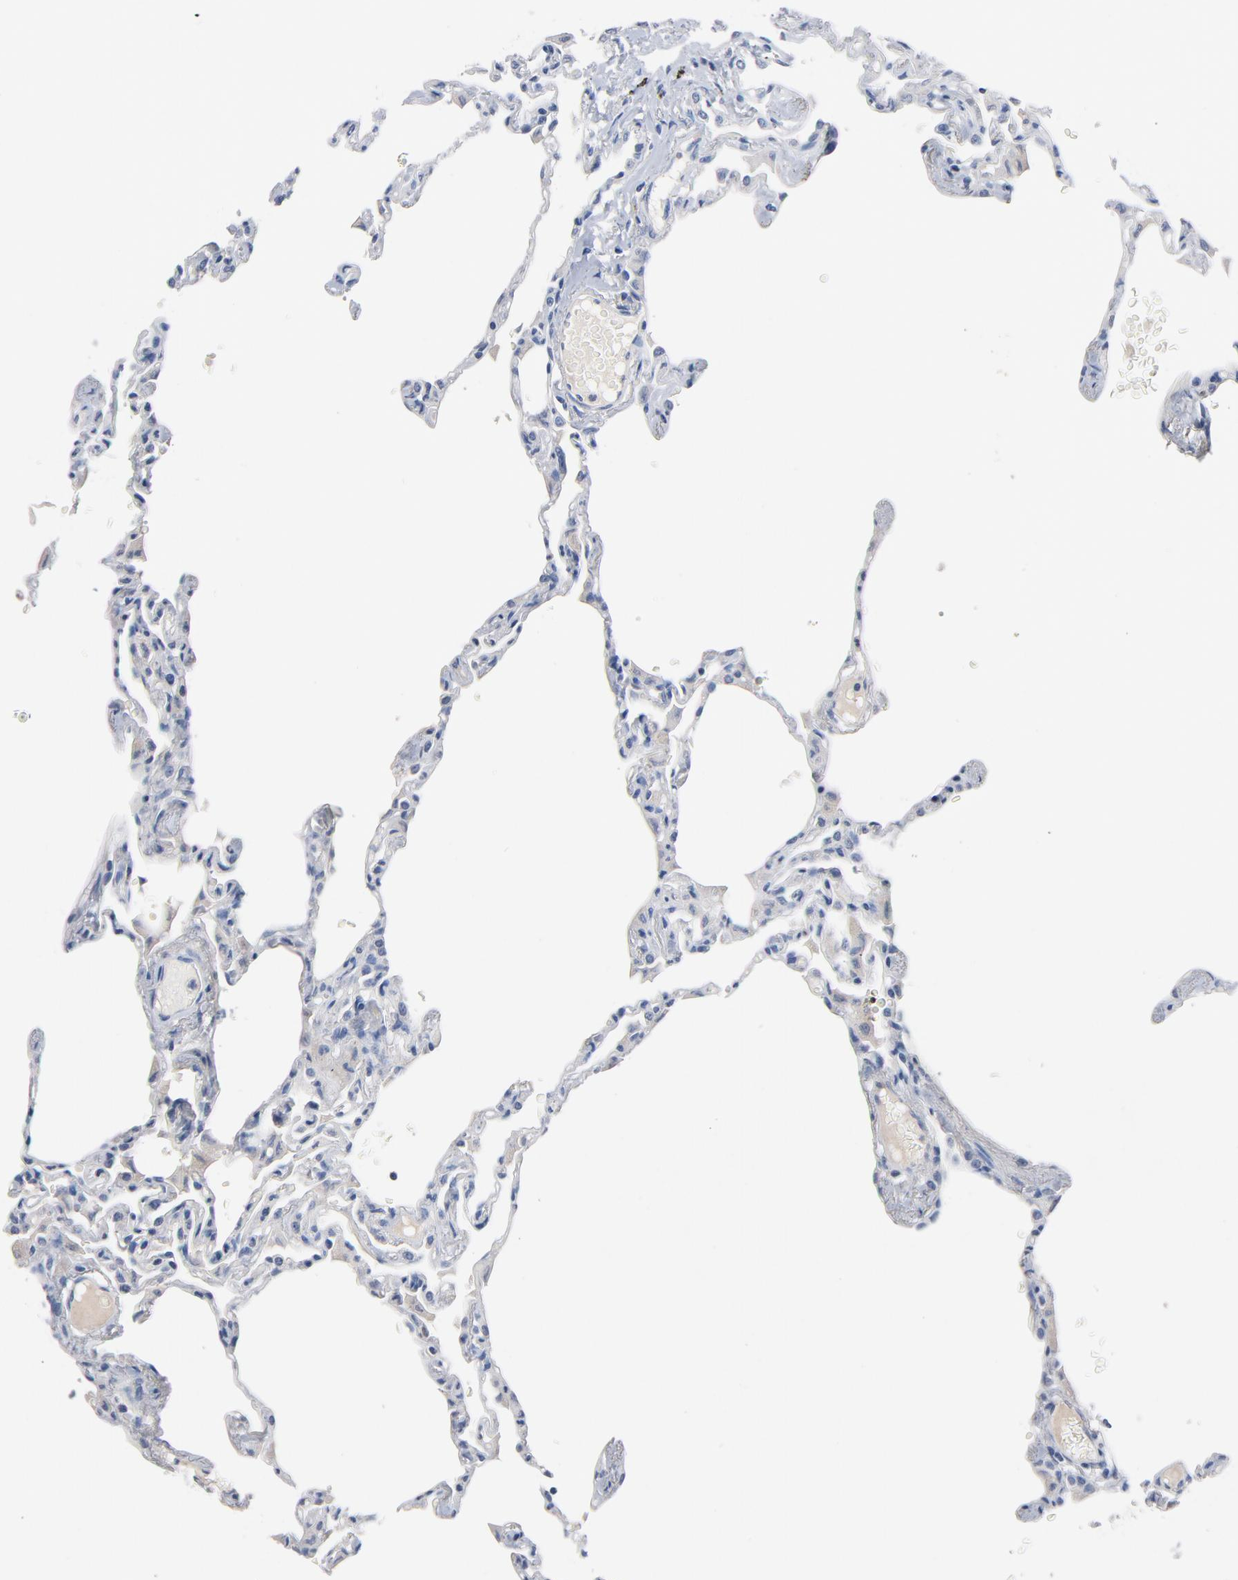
{"staining": {"intensity": "negative", "quantity": "none", "location": "none"}, "tissue": "lung", "cell_type": "Alveolar cells", "image_type": "normal", "snomed": [{"axis": "morphology", "description": "Normal tissue, NOS"}, {"axis": "topography", "description": "Lung"}], "caption": "Alveolar cells are negative for protein expression in unremarkable human lung. Brightfield microscopy of IHC stained with DAB (brown) and hematoxylin (blue), captured at high magnification.", "gene": "ZCCHC13", "patient": {"sex": "female", "age": 49}}